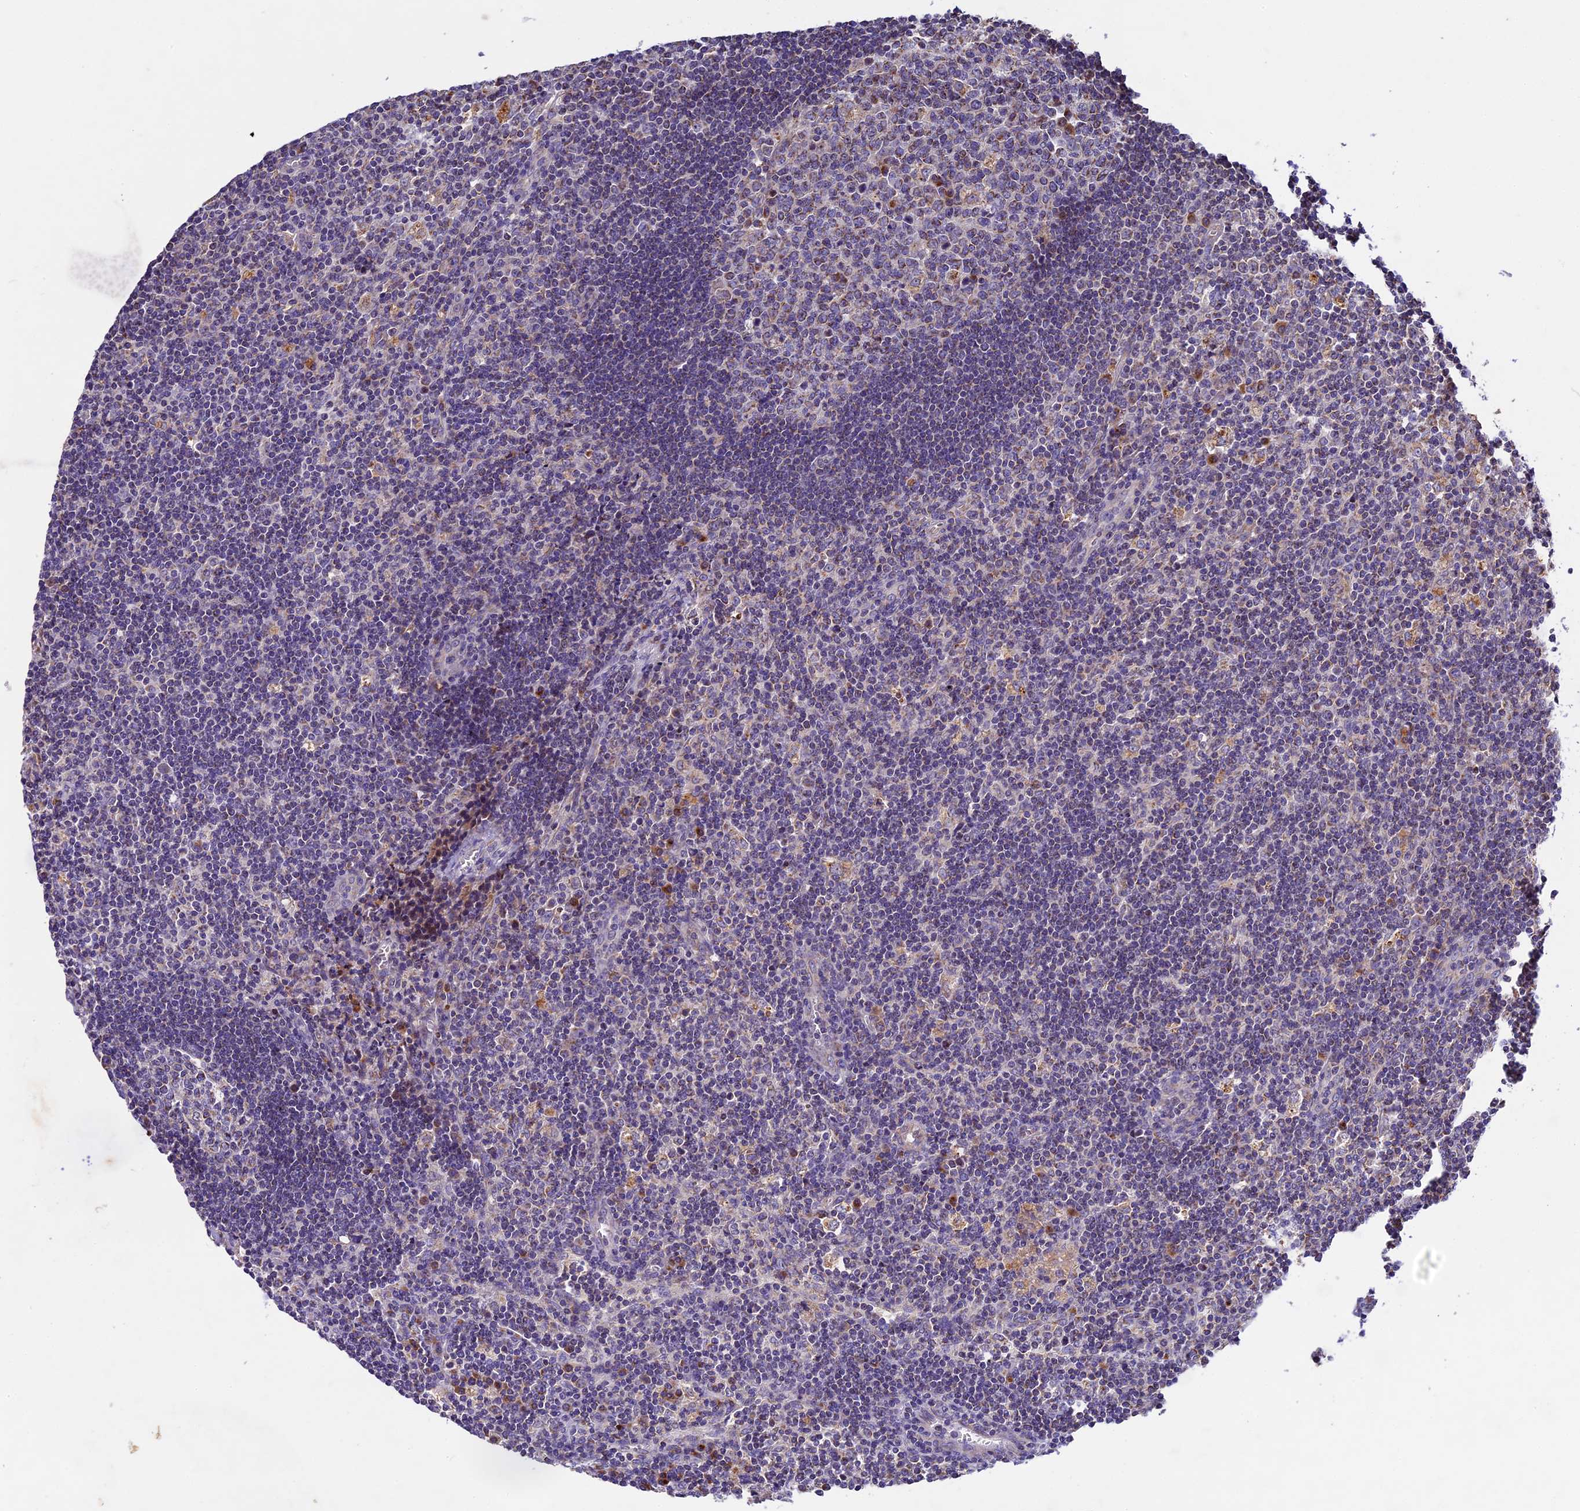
{"staining": {"intensity": "moderate", "quantity": "<25%", "location": "cytoplasmic/membranous"}, "tissue": "lymph node", "cell_type": "Germinal center cells", "image_type": "normal", "snomed": [{"axis": "morphology", "description": "Normal tissue, NOS"}, {"axis": "topography", "description": "Lymph node"}], "caption": "Protein analysis of benign lymph node demonstrates moderate cytoplasmic/membranous positivity in approximately <25% of germinal center cells.", "gene": "OCEL1", "patient": {"sex": "male", "age": 58}}